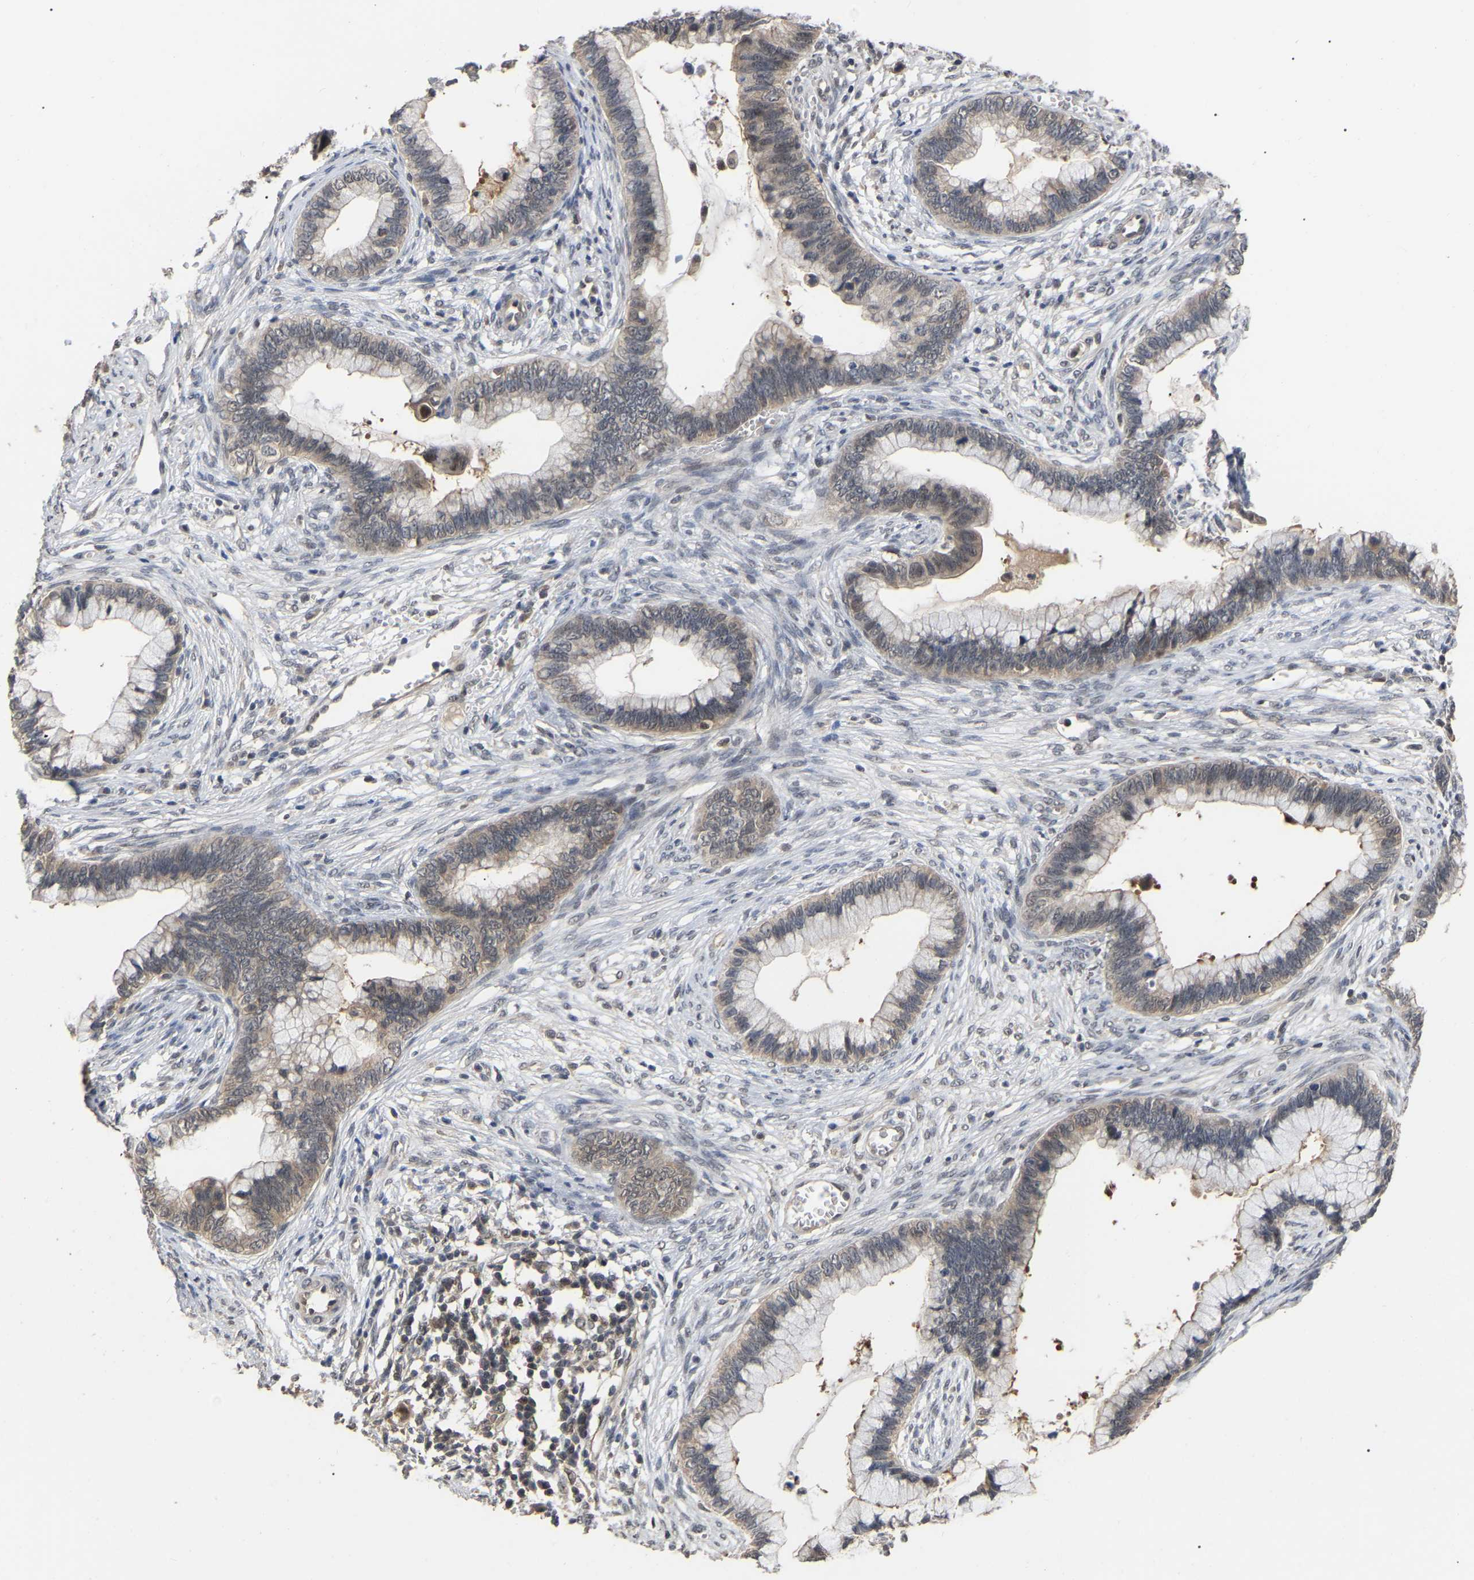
{"staining": {"intensity": "weak", "quantity": ">75%", "location": "cytoplasmic/membranous"}, "tissue": "cervical cancer", "cell_type": "Tumor cells", "image_type": "cancer", "snomed": [{"axis": "morphology", "description": "Adenocarcinoma, NOS"}, {"axis": "topography", "description": "Cervix"}], "caption": "Cervical cancer (adenocarcinoma) was stained to show a protein in brown. There is low levels of weak cytoplasmic/membranous staining in approximately >75% of tumor cells.", "gene": "JAZF1", "patient": {"sex": "female", "age": 44}}